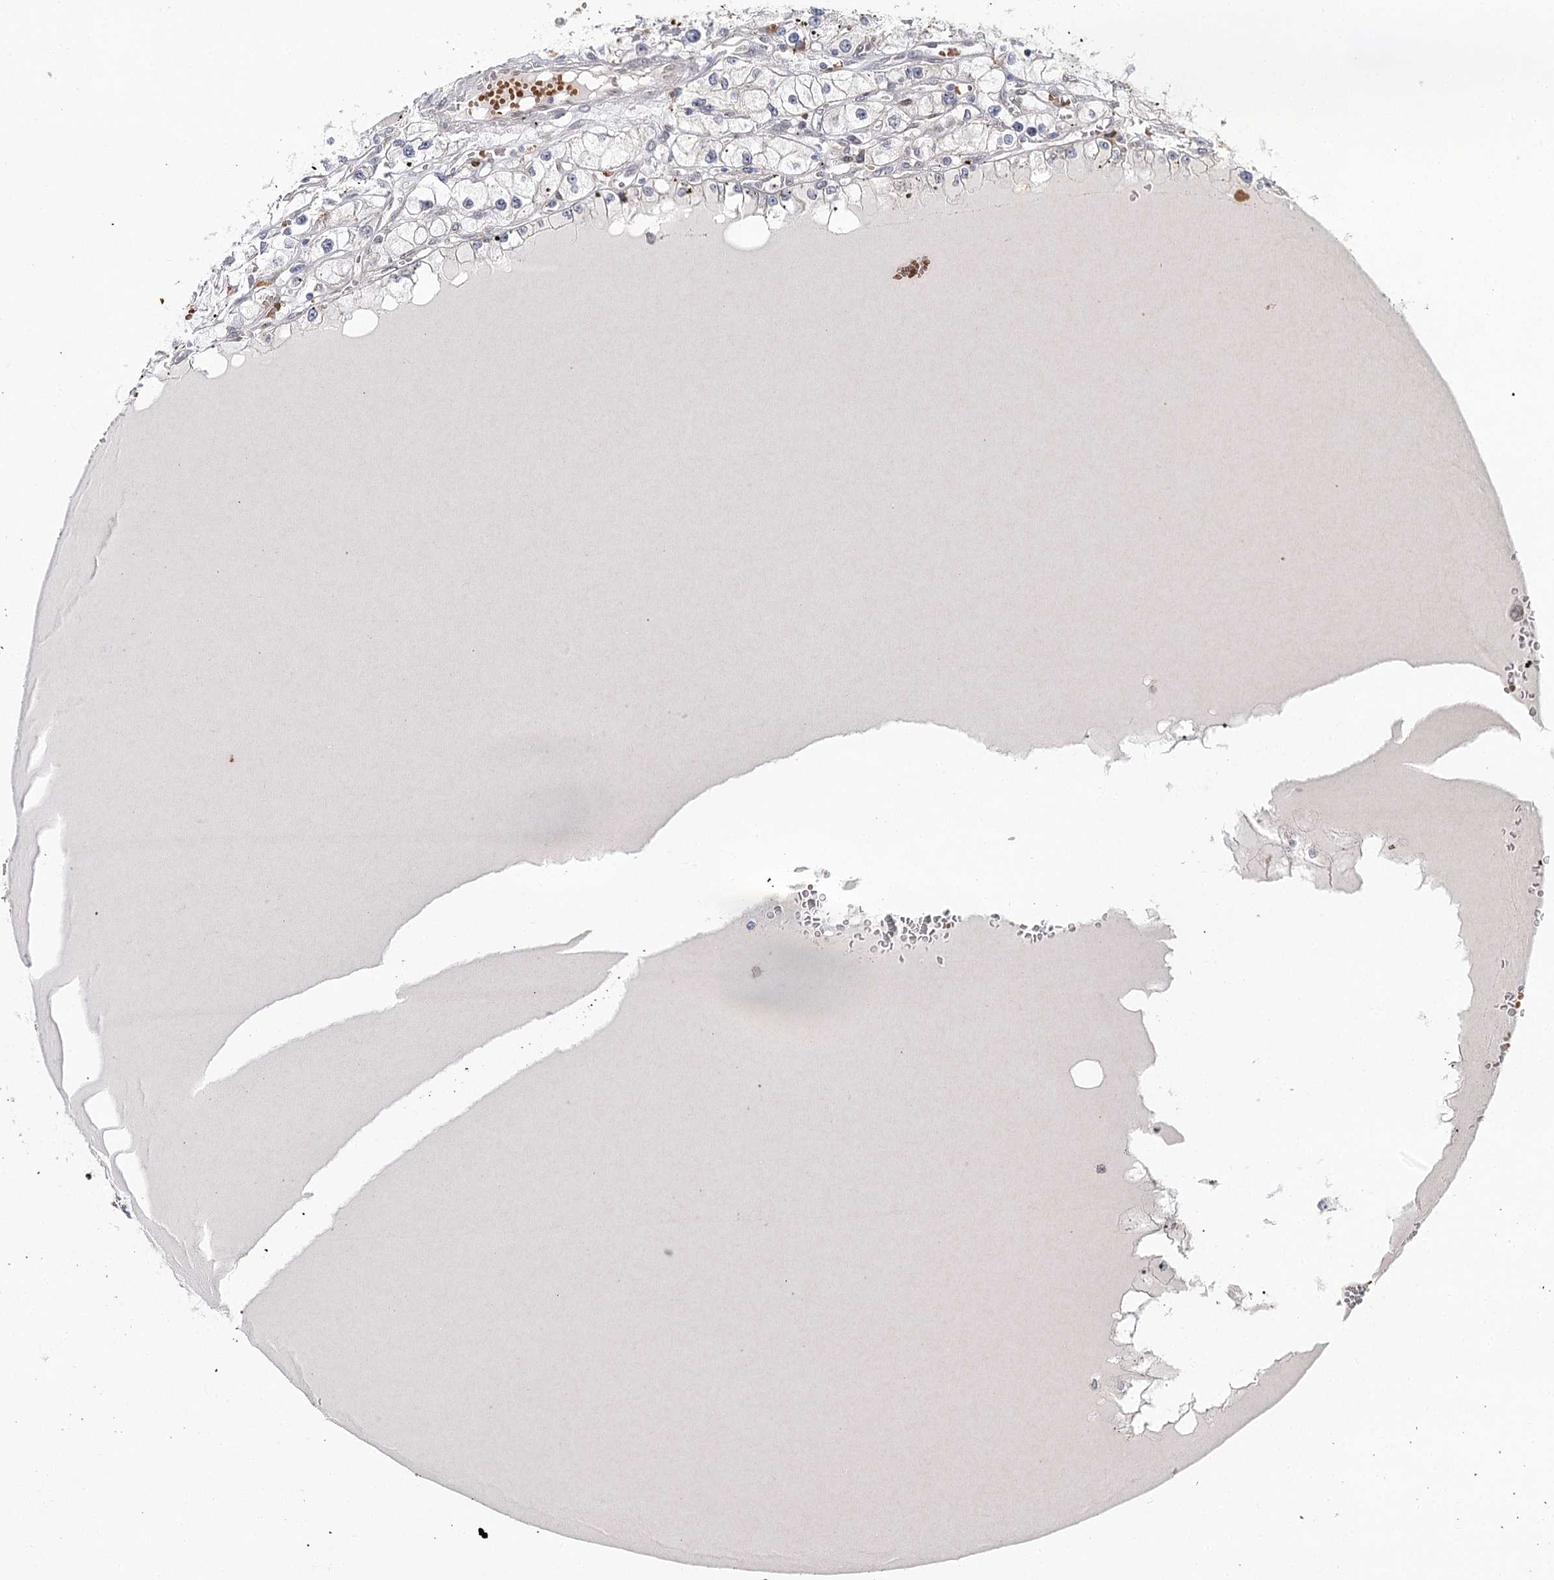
{"staining": {"intensity": "negative", "quantity": "none", "location": "none"}, "tissue": "renal cancer", "cell_type": "Tumor cells", "image_type": "cancer", "snomed": [{"axis": "morphology", "description": "Adenocarcinoma, NOS"}, {"axis": "topography", "description": "Kidney"}], "caption": "Tumor cells show no significant protein positivity in renal cancer (adenocarcinoma).", "gene": "WDR36", "patient": {"sex": "male", "age": 56}}